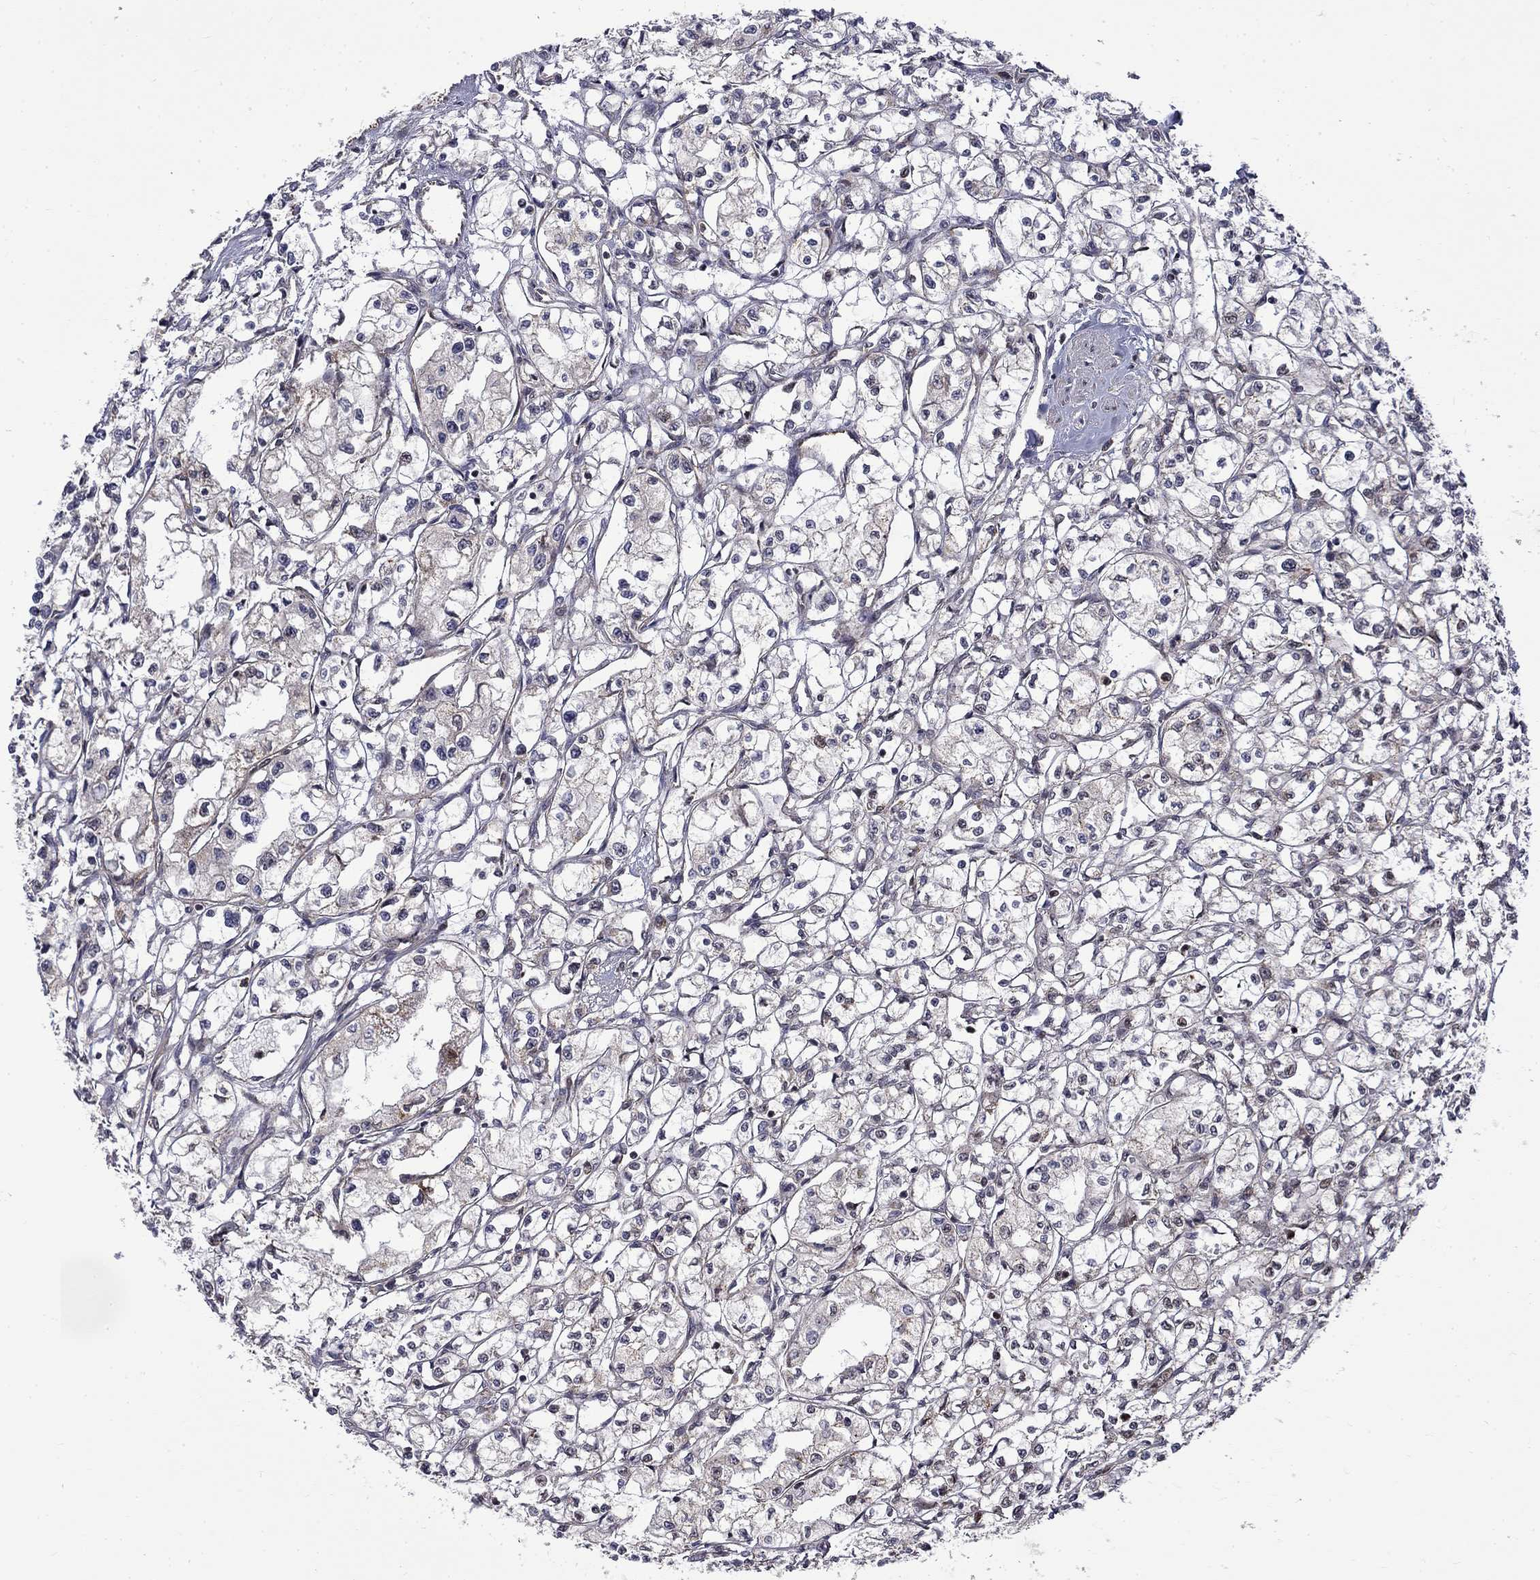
{"staining": {"intensity": "negative", "quantity": "none", "location": "none"}, "tissue": "renal cancer", "cell_type": "Tumor cells", "image_type": "cancer", "snomed": [{"axis": "morphology", "description": "Adenocarcinoma, NOS"}, {"axis": "topography", "description": "Kidney"}], "caption": "Immunohistochemical staining of renal cancer (adenocarcinoma) exhibits no significant positivity in tumor cells. (Brightfield microscopy of DAB IHC at high magnification).", "gene": "KPNA3", "patient": {"sex": "male", "age": 56}}